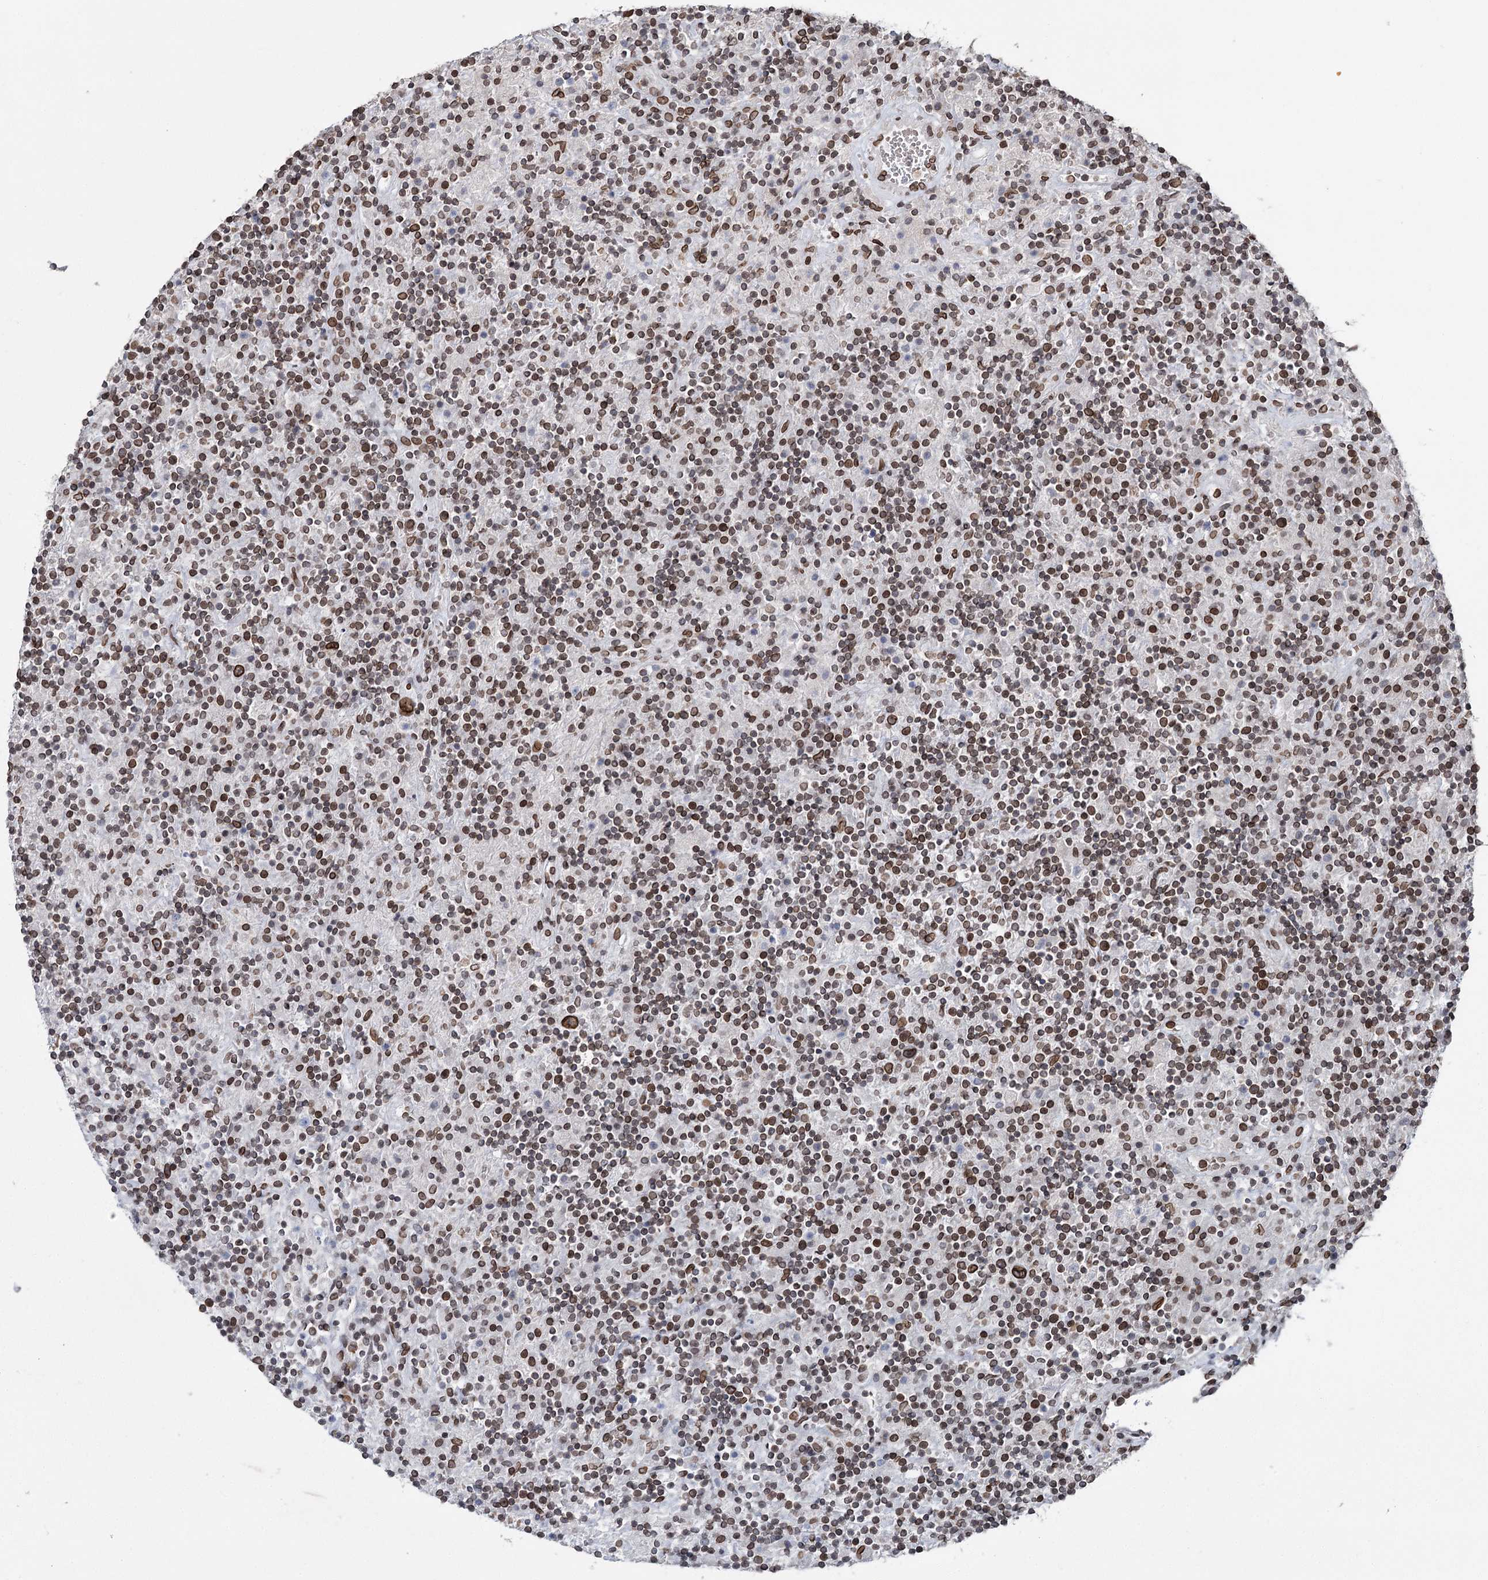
{"staining": {"intensity": "moderate", "quantity": ">75%", "location": "cytoplasmic/membranous,nuclear"}, "tissue": "lymphoma", "cell_type": "Tumor cells", "image_type": "cancer", "snomed": [{"axis": "morphology", "description": "Hodgkin's disease, NOS"}, {"axis": "topography", "description": "Lymph node"}], "caption": "This micrograph demonstrates IHC staining of Hodgkin's disease, with medium moderate cytoplasmic/membranous and nuclear staining in about >75% of tumor cells.", "gene": "KIAA0930", "patient": {"sex": "male", "age": 70}}